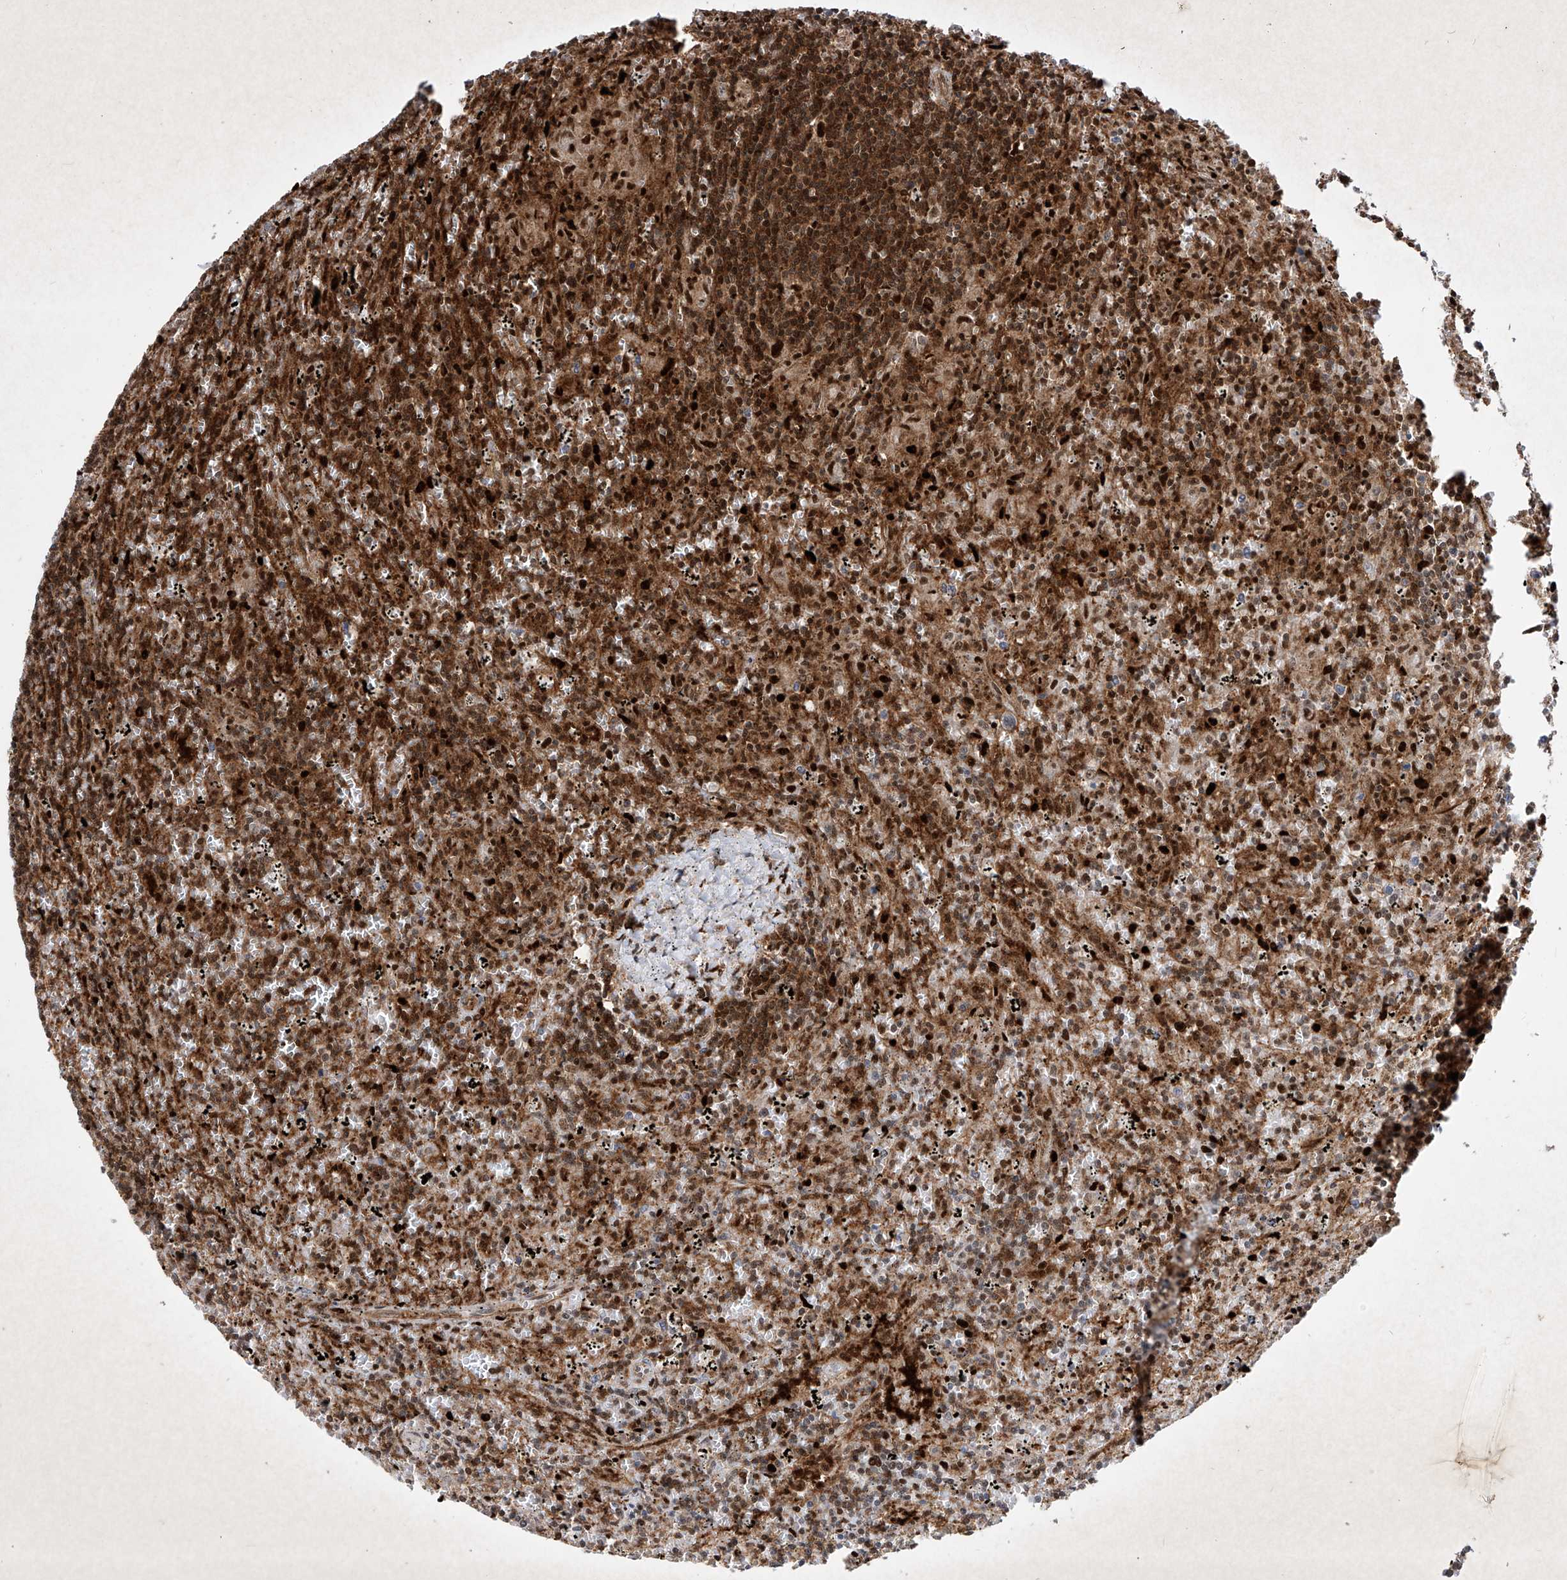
{"staining": {"intensity": "moderate", "quantity": ">75%", "location": "cytoplasmic/membranous,nuclear"}, "tissue": "lymphoma", "cell_type": "Tumor cells", "image_type": "cancer", "snomed": [{"axis": "morphology", "description": "Malignant lymphoma, non-Hodgkin's type, Low grade"}, {"axis": "topography", "description": "Spleen"}], "caption": "A photomicrograph showing moderate cytoplasmic/membranous and nuclear expression in about >75% of tumor cells in malignant lymphoma, non-Hodgkin's type (low-grade), as visualized by brown immunohistochemical staining.", "gene": "PSMB10", "patient": {"sex": "male", "age": 76}}